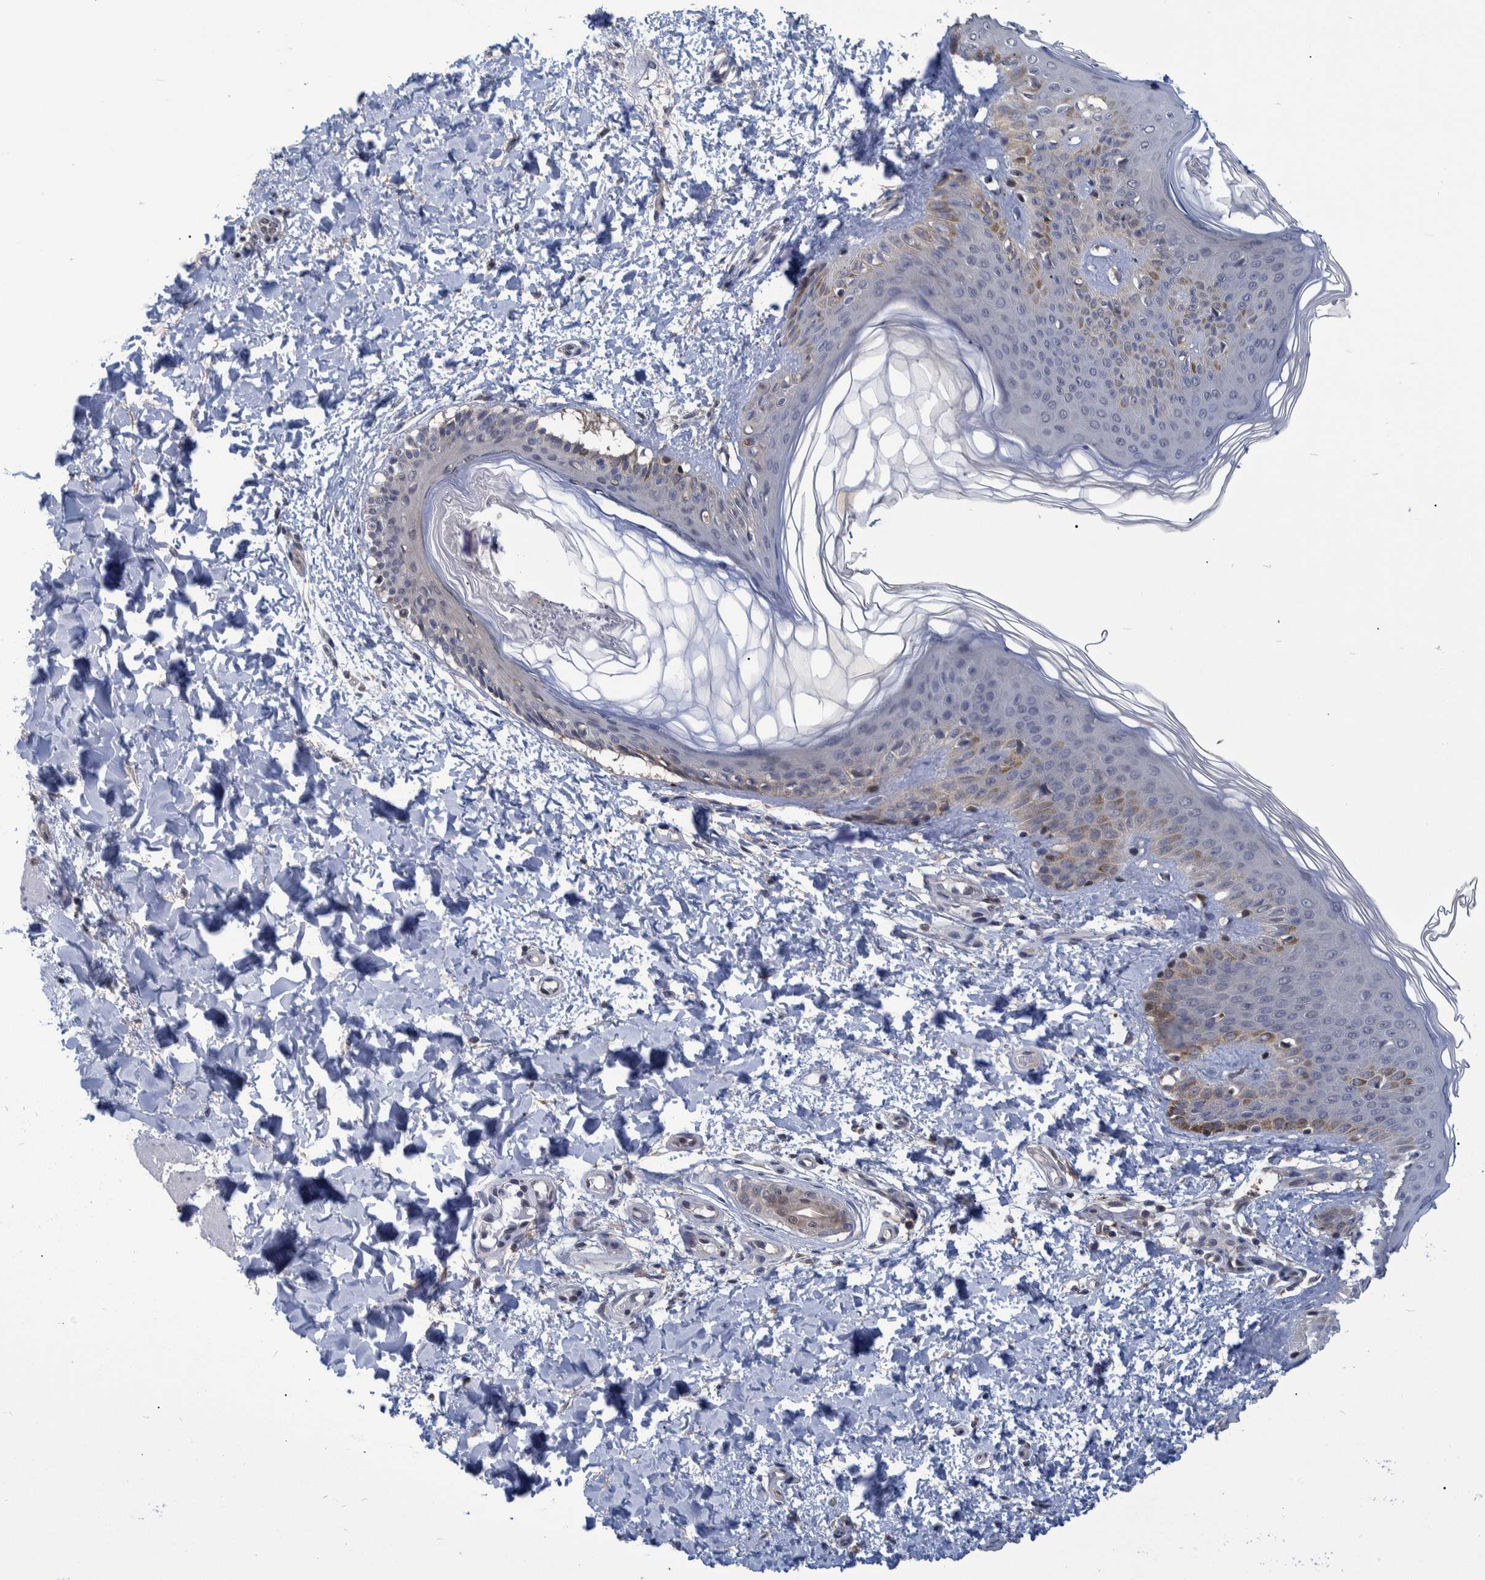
{"staining": {"intensity": "negative", "quantity": "none", "location": "none"}, "tissue": "skin", "cell_type": "Fibroblasts", "image_type": "normal", "snomed": [{"axis": "morphology", "description": "Normal tissue, NOS"}, {"axis": "morphology", "description": "Neoplasm, benign, NOS"}, {"axis": "topography", "description": "Skin"}, {"axis": "topography", "description": "Soft tissue"}], "caption": "Immunohistochemistry histopathology image of benign skin: human skin stained with DAB (3,3'-diaminobenzidine) reveals no significant protein positivity in fibroblasts.", "gene": "PCYT2", "patient": {"sex": "male", "age": 26}}